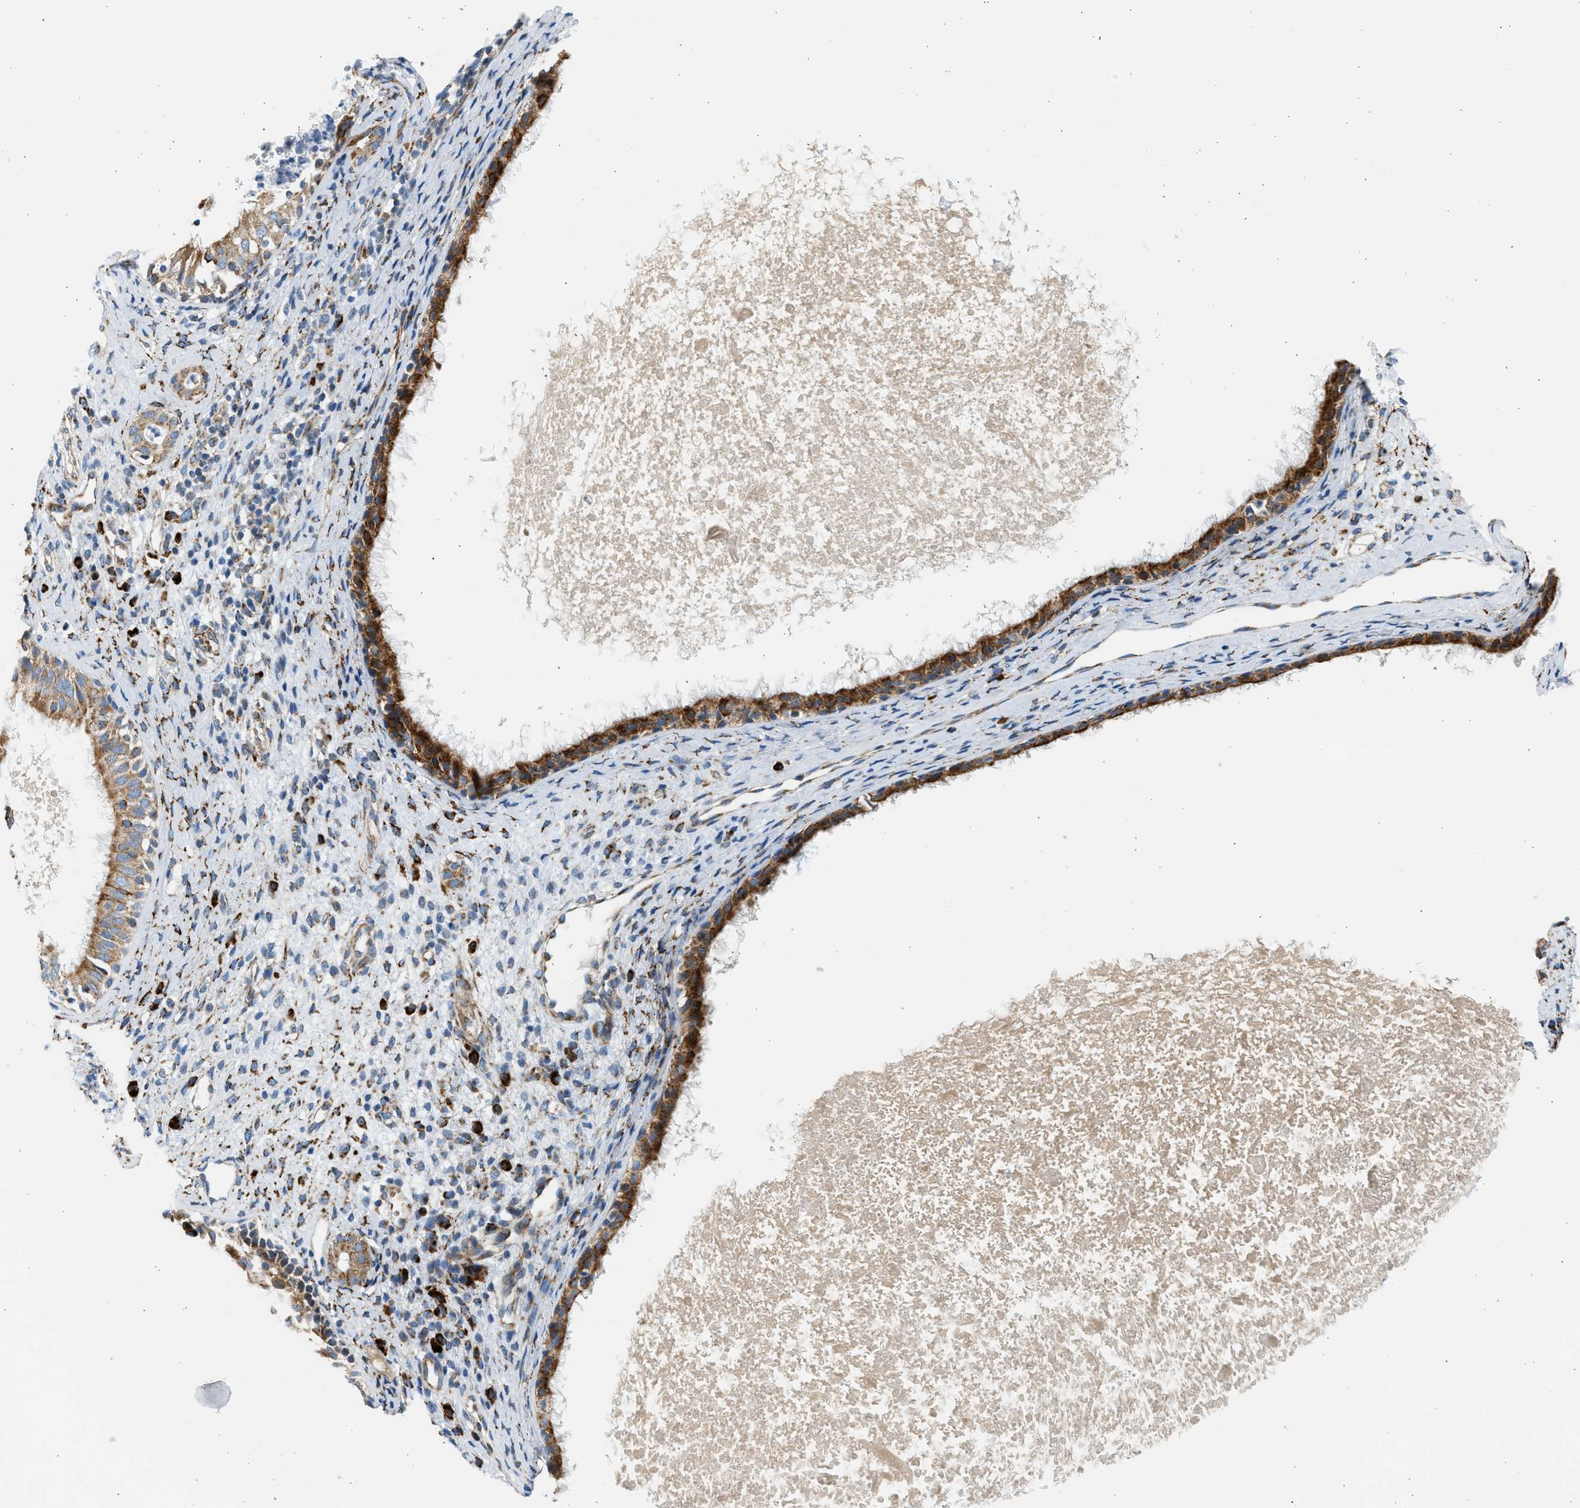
{"staining": {"intensity": "strong", "quantity": ">75%", "location": "cytoplasmic/membranous"}, "tissue": "nasopharynx", "cell_type": "Respiratory epithelial cells", "image_type": "normal", "snomed": [{"axis": "morphology", "description": "Normal tissue, NOS"}, {"axis": "topography", "description": "Nasopharynx"}], "caption": "This image displays benign nasopharynx stained with immunohistochemistry to label a protein in brown. The cytoplasmic/membranous of respiratory epithelial cells show strong positivity for the protein. Nuclei are counter-stained blue.", "gene": "KCNMB3", "patient": {"sex": "male", "age": 22}}